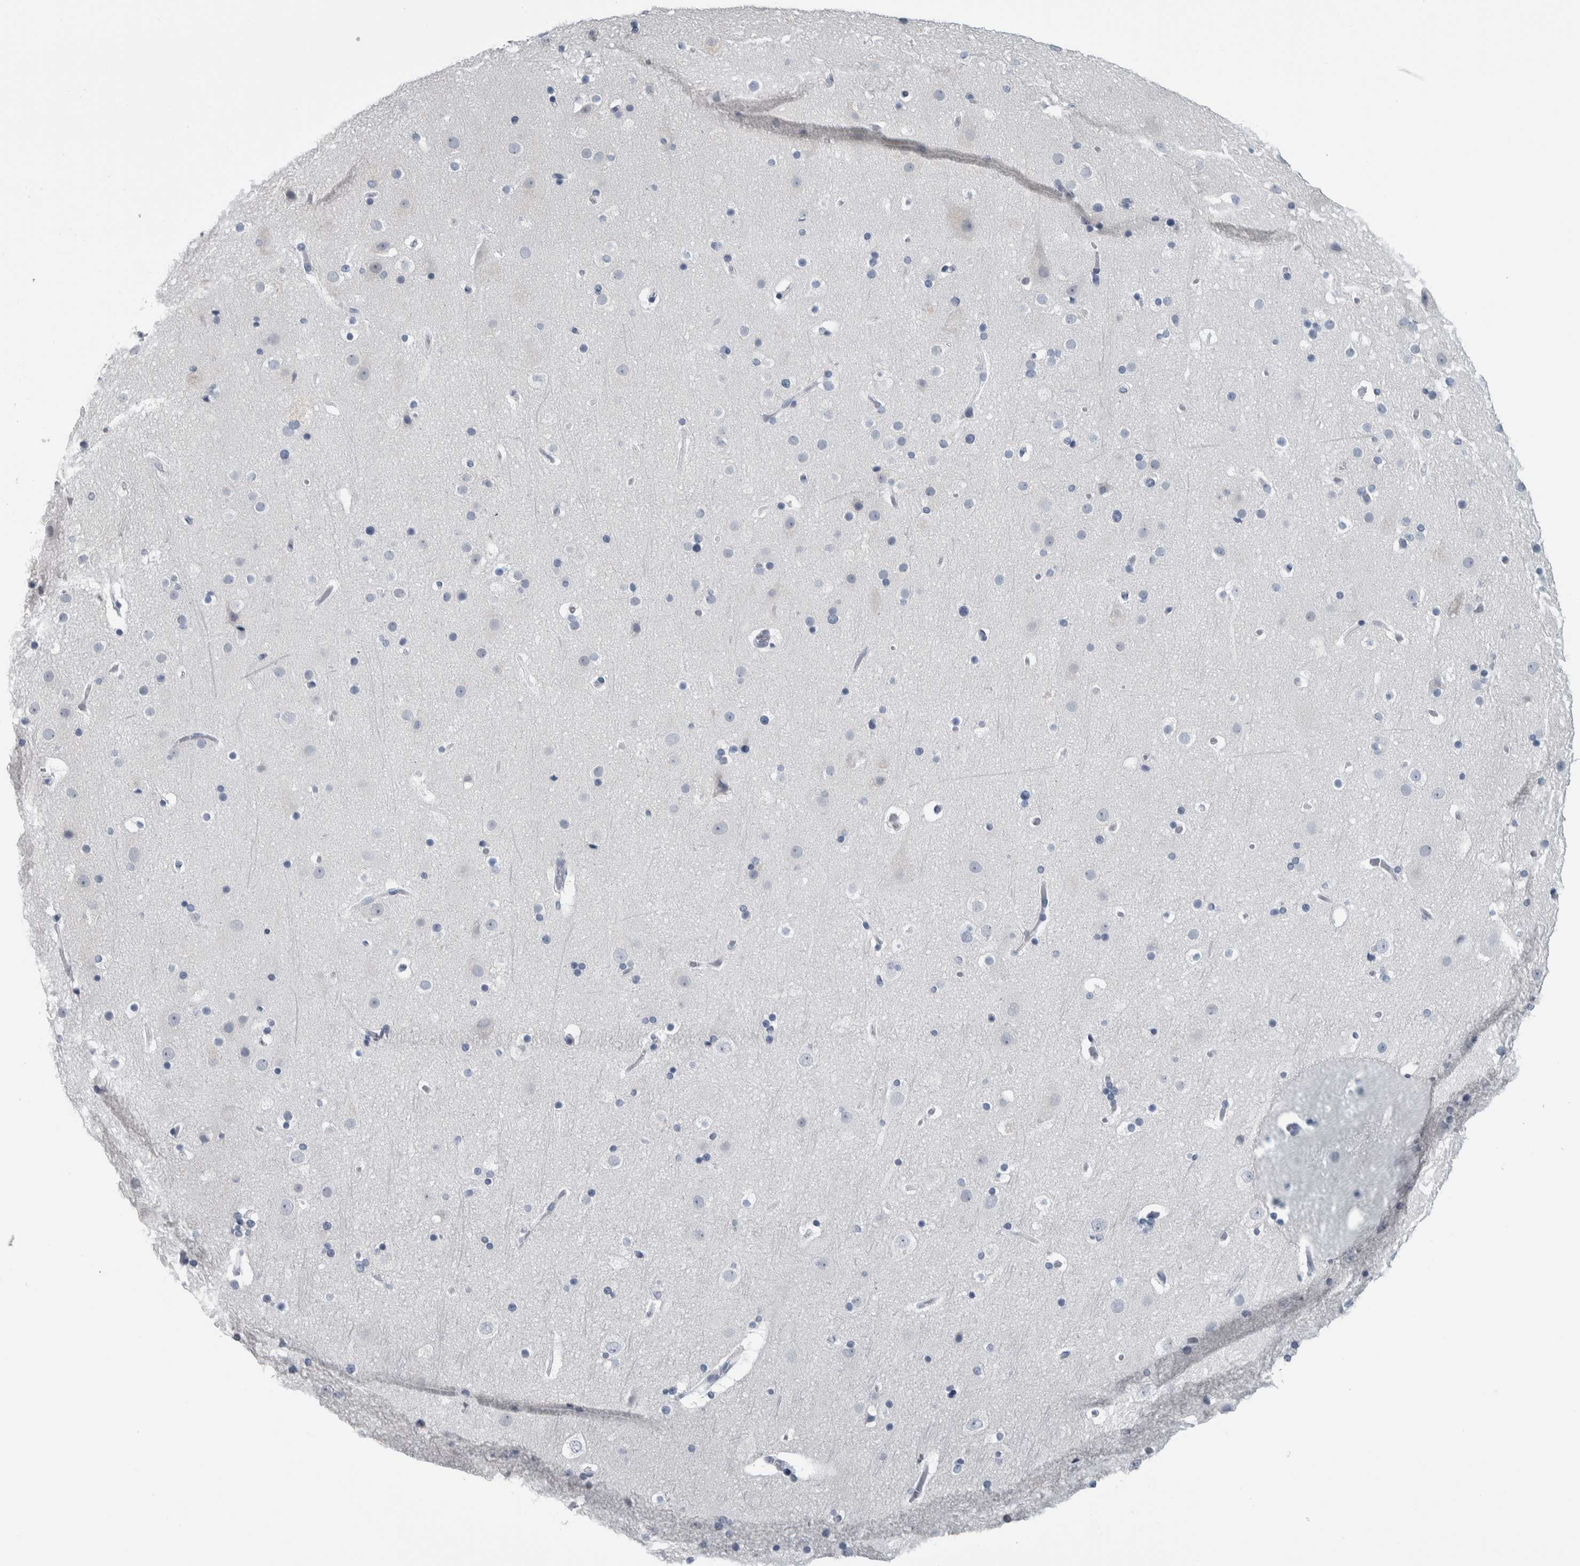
{"staining": {"intensity": "negative", "quantity": "none", "location": "none"}, "tissue": "cerebral cortex", "cell_type": "Endothelial cells", "image_type": "normal", "snomed": [{"axis": "morphology", "description": "Normal tissue, NOS"}, {"axis": "topography", "description": "Cerebral cortex"}], "caption": "Endothelial cells show no significant protein positivity in unremarkable cerebral cortex. The staining was performed using DAB (3,3'-diaminobenzidine) to visualize the protein expression in brown, while the nuclei were stained in blue with hematoxylin (Magnification: 20x).", "gene": "CDH17", "patient": {"sex": "male", "age": 57}}